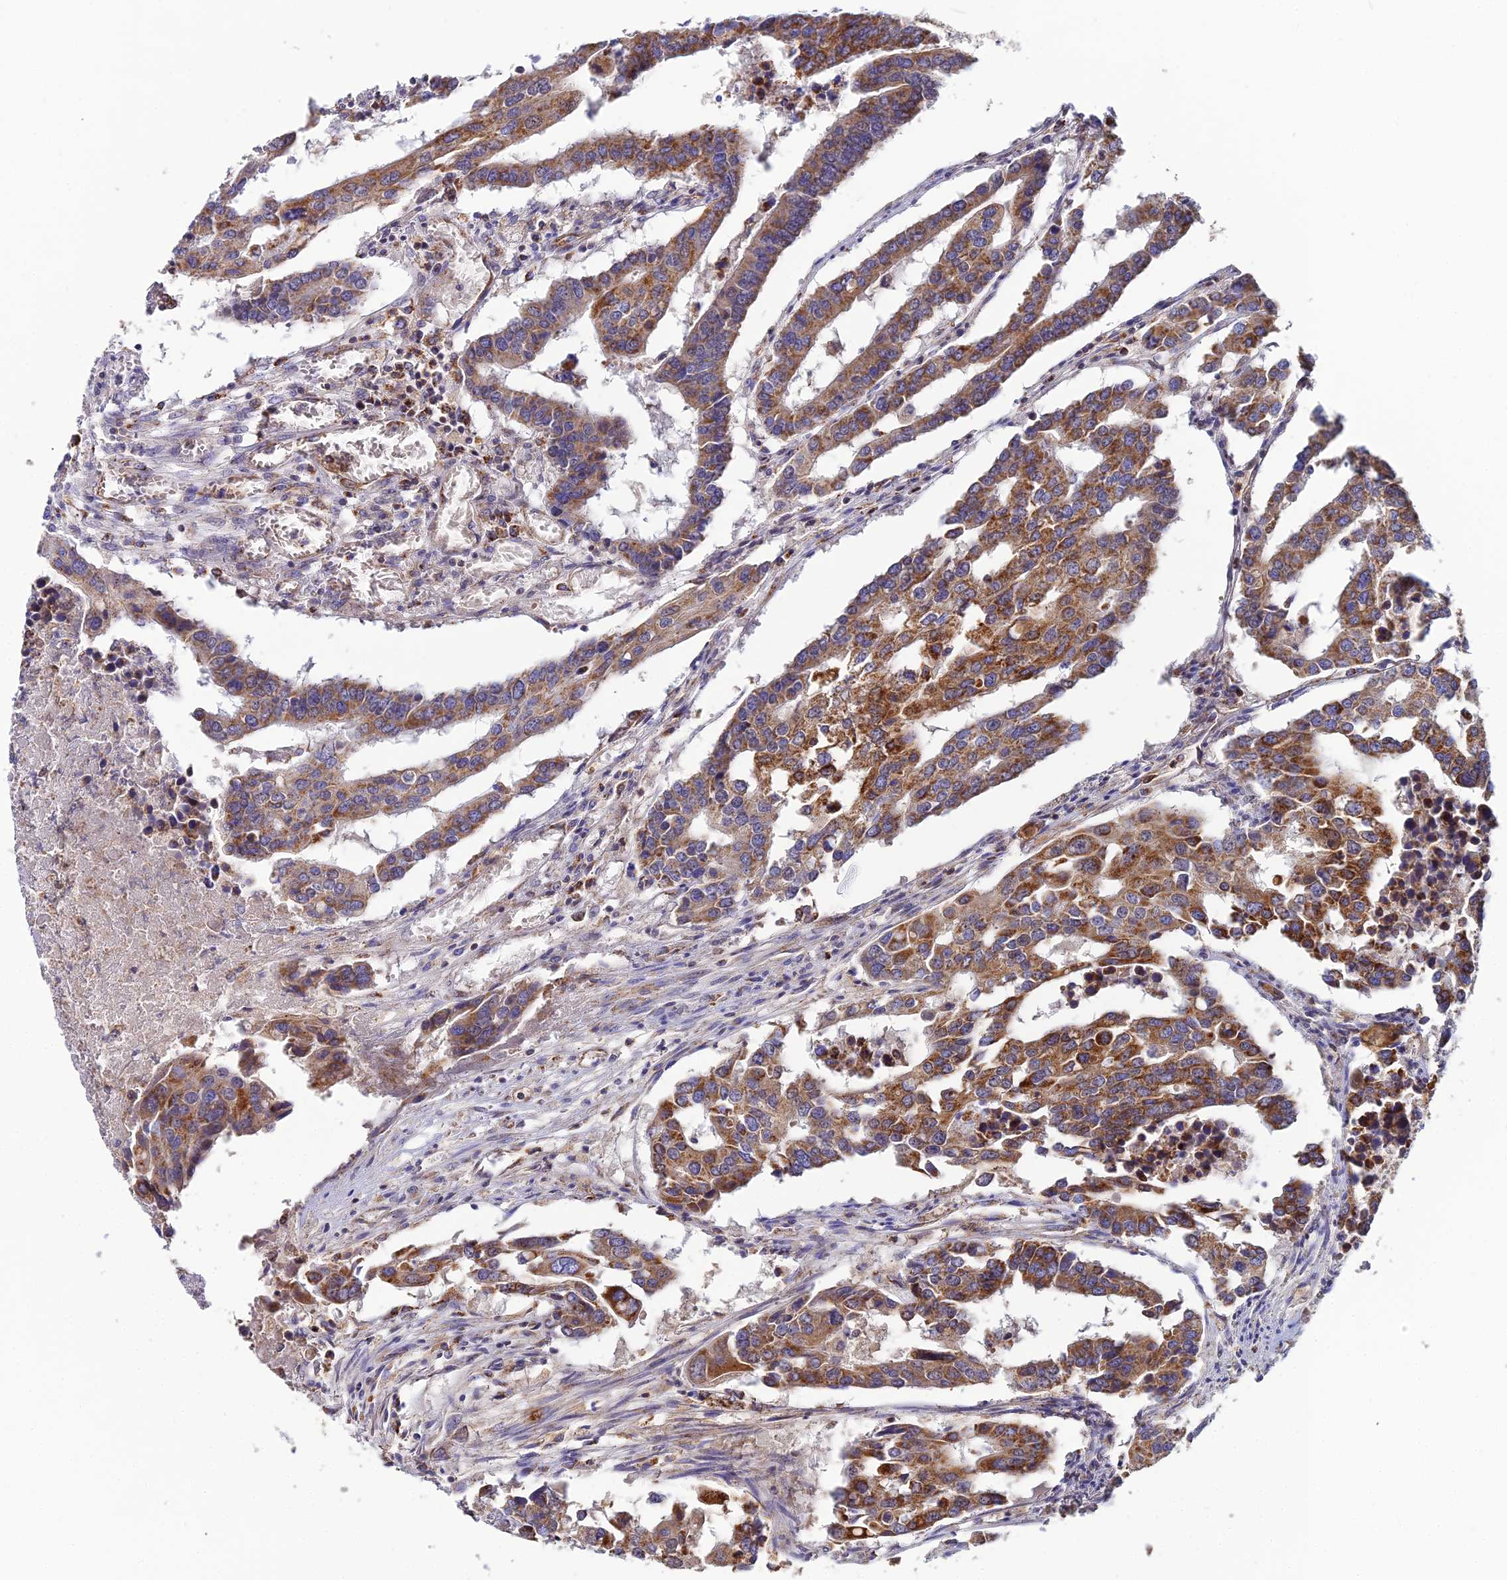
{"staining": {"intensity": "moderate", "quantity": ">75%", "location": "cytoplasmic/membranous"}, "tissue": "colorectal cancer", "cell_type": "Tumor cells", "image_type": "cancer", "snomed": [{"axis": "morphology", "description": "Adenocarcinoma, NOS"}, {"axis": "topography", "description": "Colon"}], "caption": "Tumor cells demonstrate moderate cytoplasmic/membranous staining in approximately >75% of cells in adenocarcinoma (colorectal).", "gene": "NIPSNAP3A", "patient": {"sex": "male", "age": 77}}